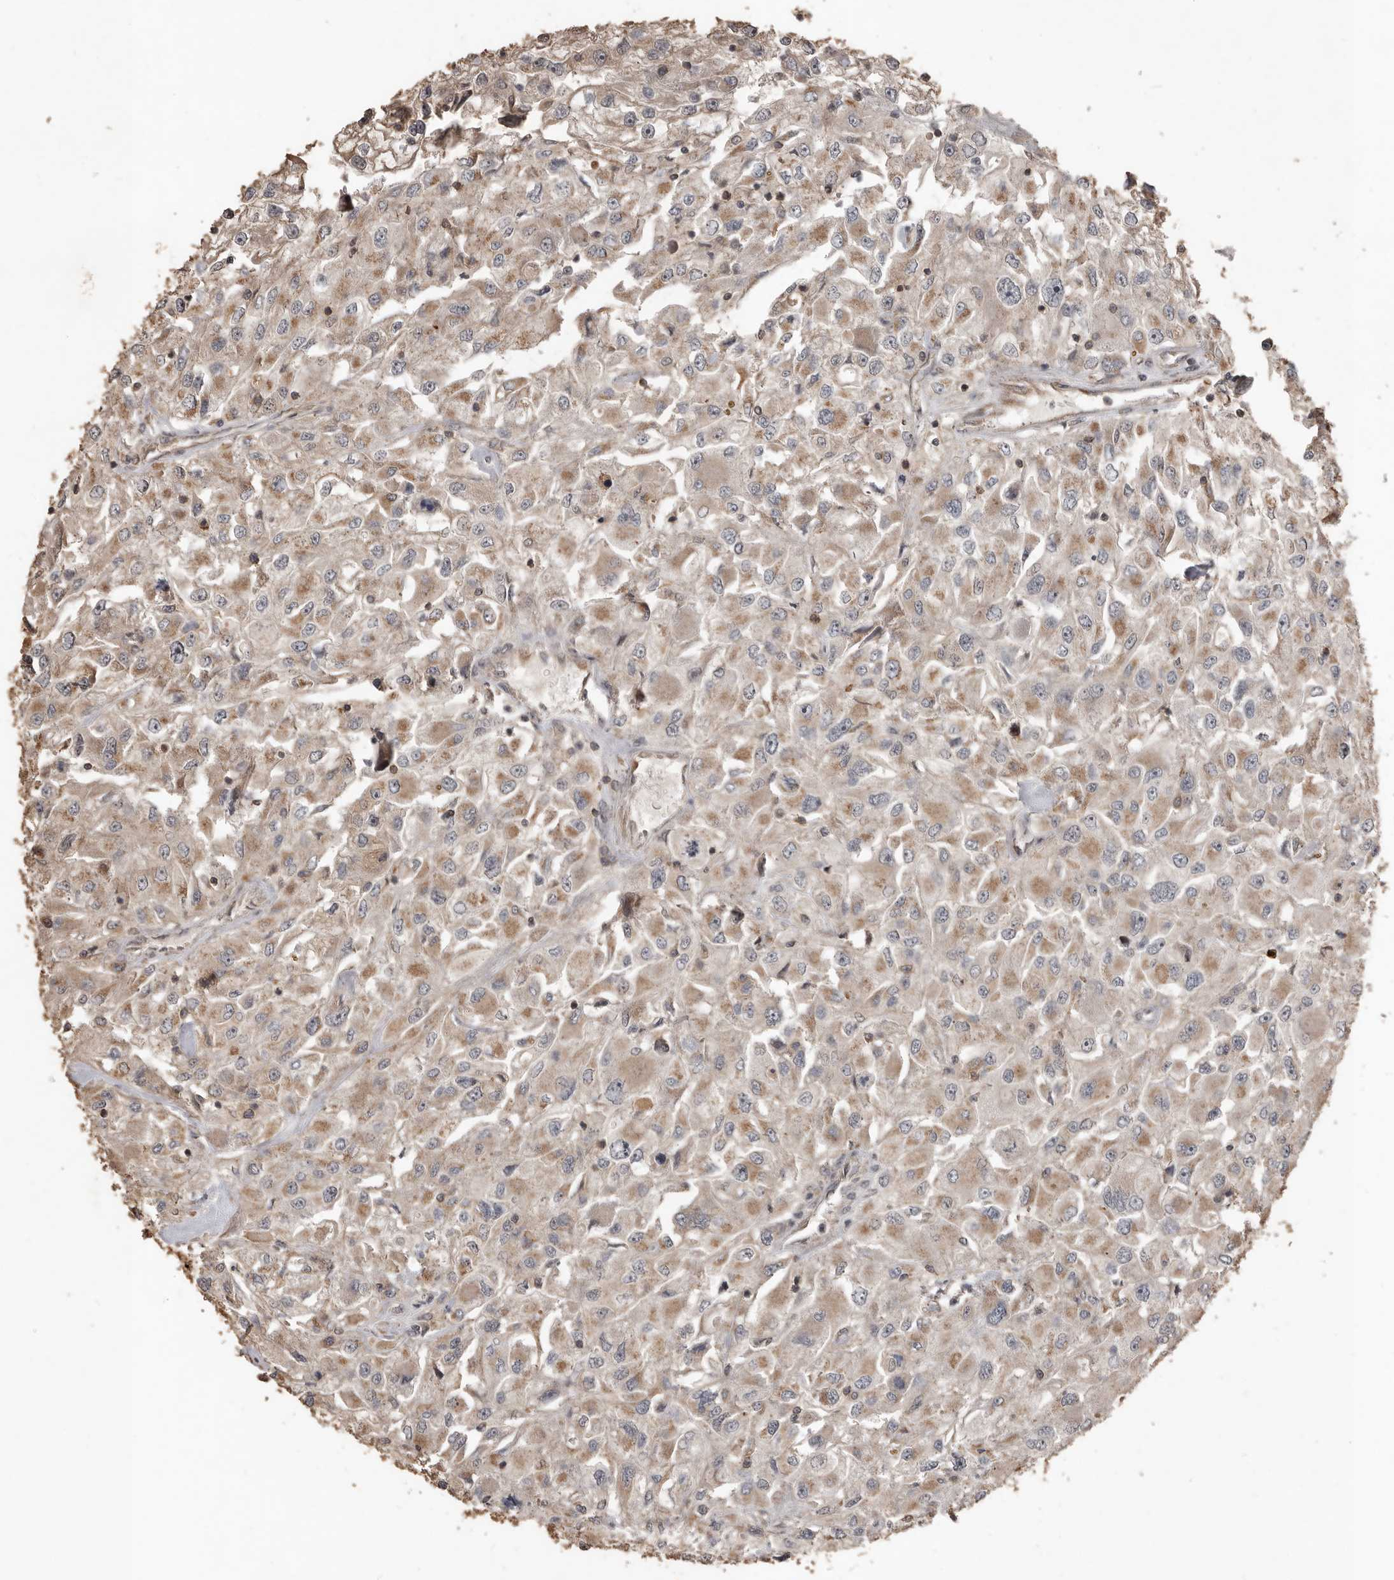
{"staining": {"intensity": "moderate", "quantity": ">75%", "location": "cytoplasmic/membranous"}, "tissue": "renal cancer", "cell_type": "Tumor cells", "image_type": "cancer", "snomed": [{"axis": "morphology", "description": "Adenocarcinoma, NOS"}, {"axis": "topography", "description": "Kidney"}], "caption": "A micrograph of renal cancer (adenocarcinoma) stained for a protein displays moderate cytoplasmic/membranous brown staining in tumor cells.", "gene": "BAMBI", "patient": {"sex": "female", "age": 52}}